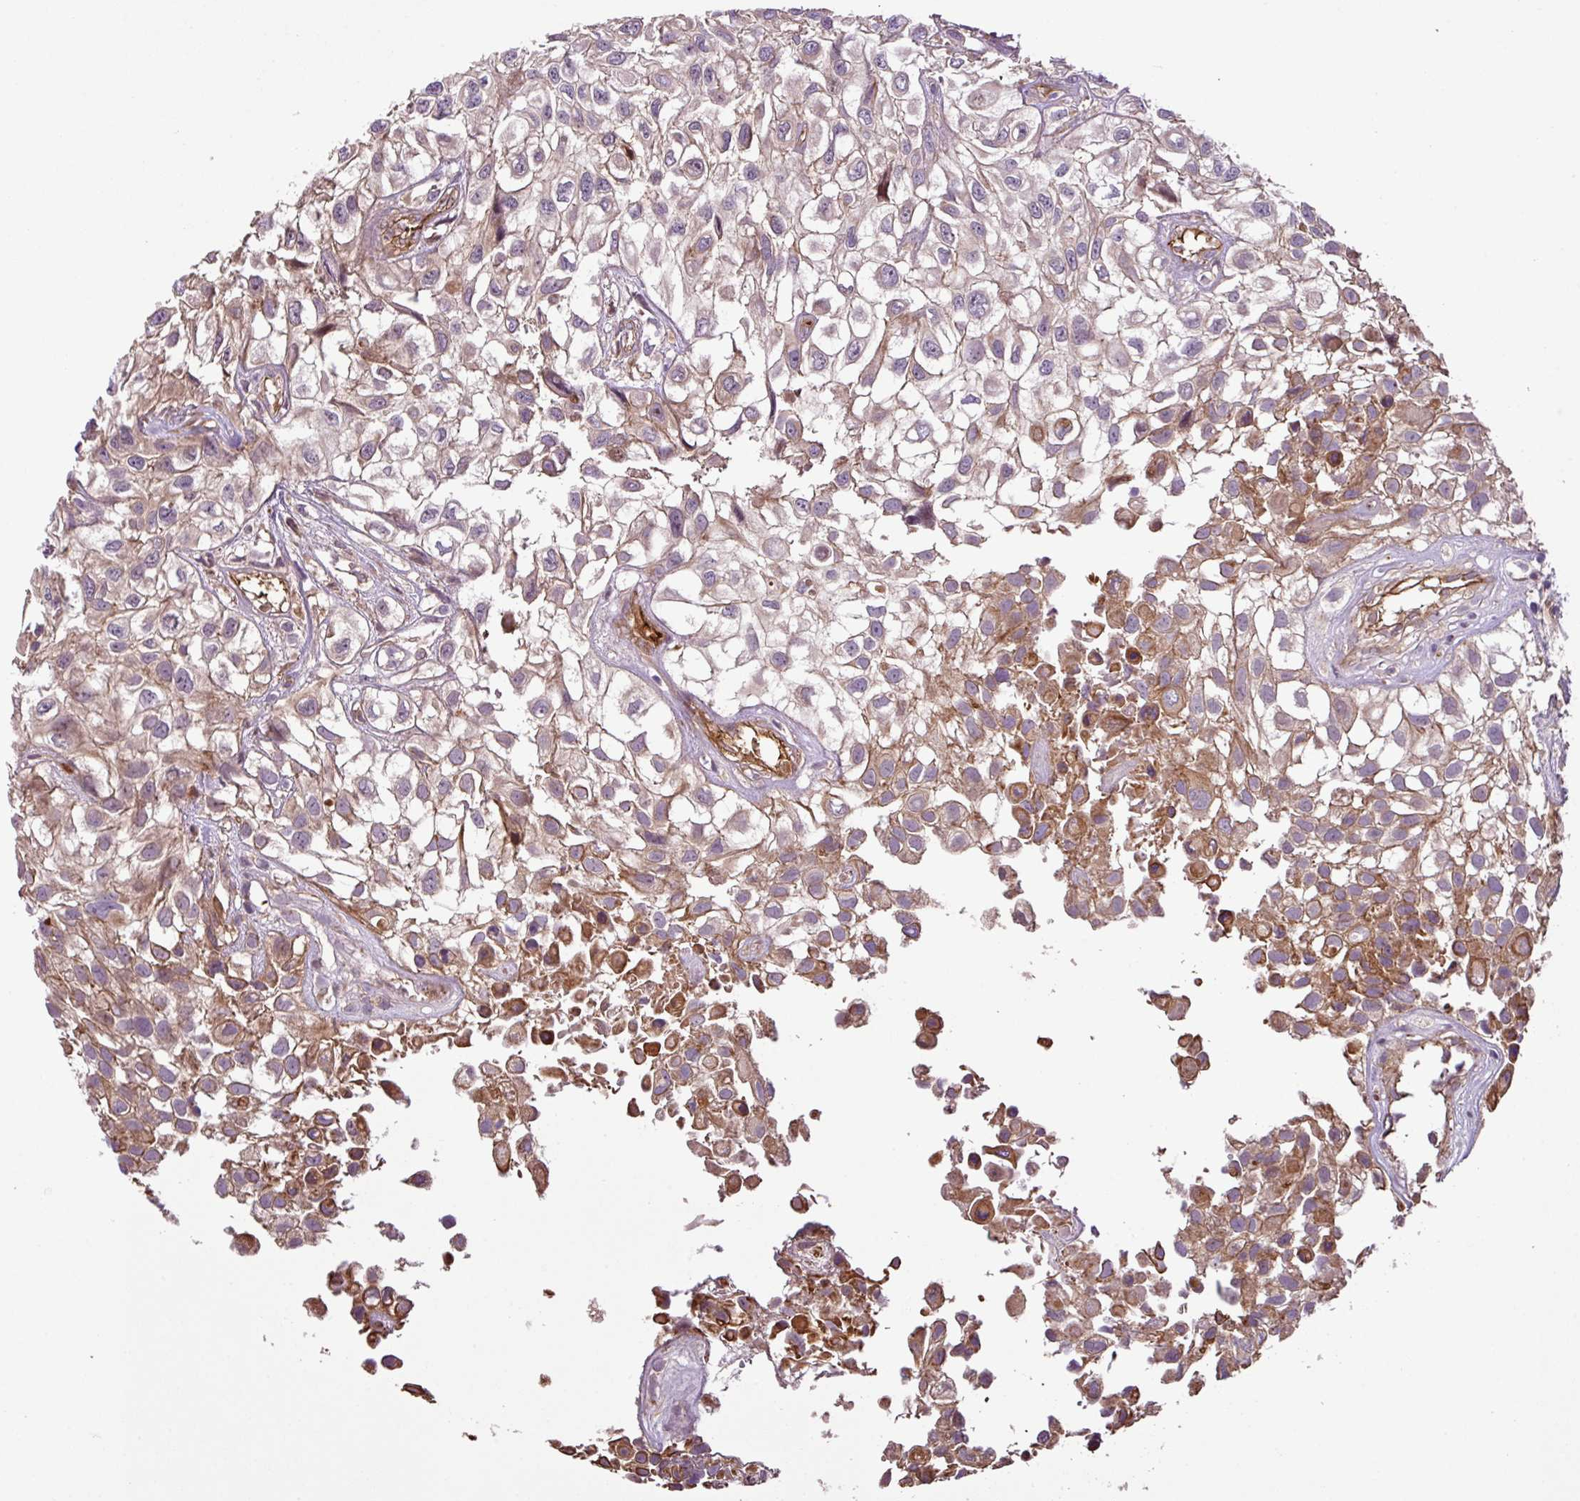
{"staining": {"intensity": "moderate", "quantity": "25%-75%", "location": "cytoplasmic/membranous"}, "tissue": "urothelial cancer", "cell_type": "Tumor cells", "image_type": "cancer", "snomed": [{"axis": "morphology", "description": "Urothelial carcinoma, High grade"}, {"axis": "topography", "description": "Urinary bladder"}], "caption": "Brown immunohistochemical staining in human urothelial carcinoma (high-grade) reveals moderate cytoplasmic/membranous staining in approximately 25%-75% of tumor cells.", "gene": "ZNF266", "patient": {"sex": "male", "age": 56}}